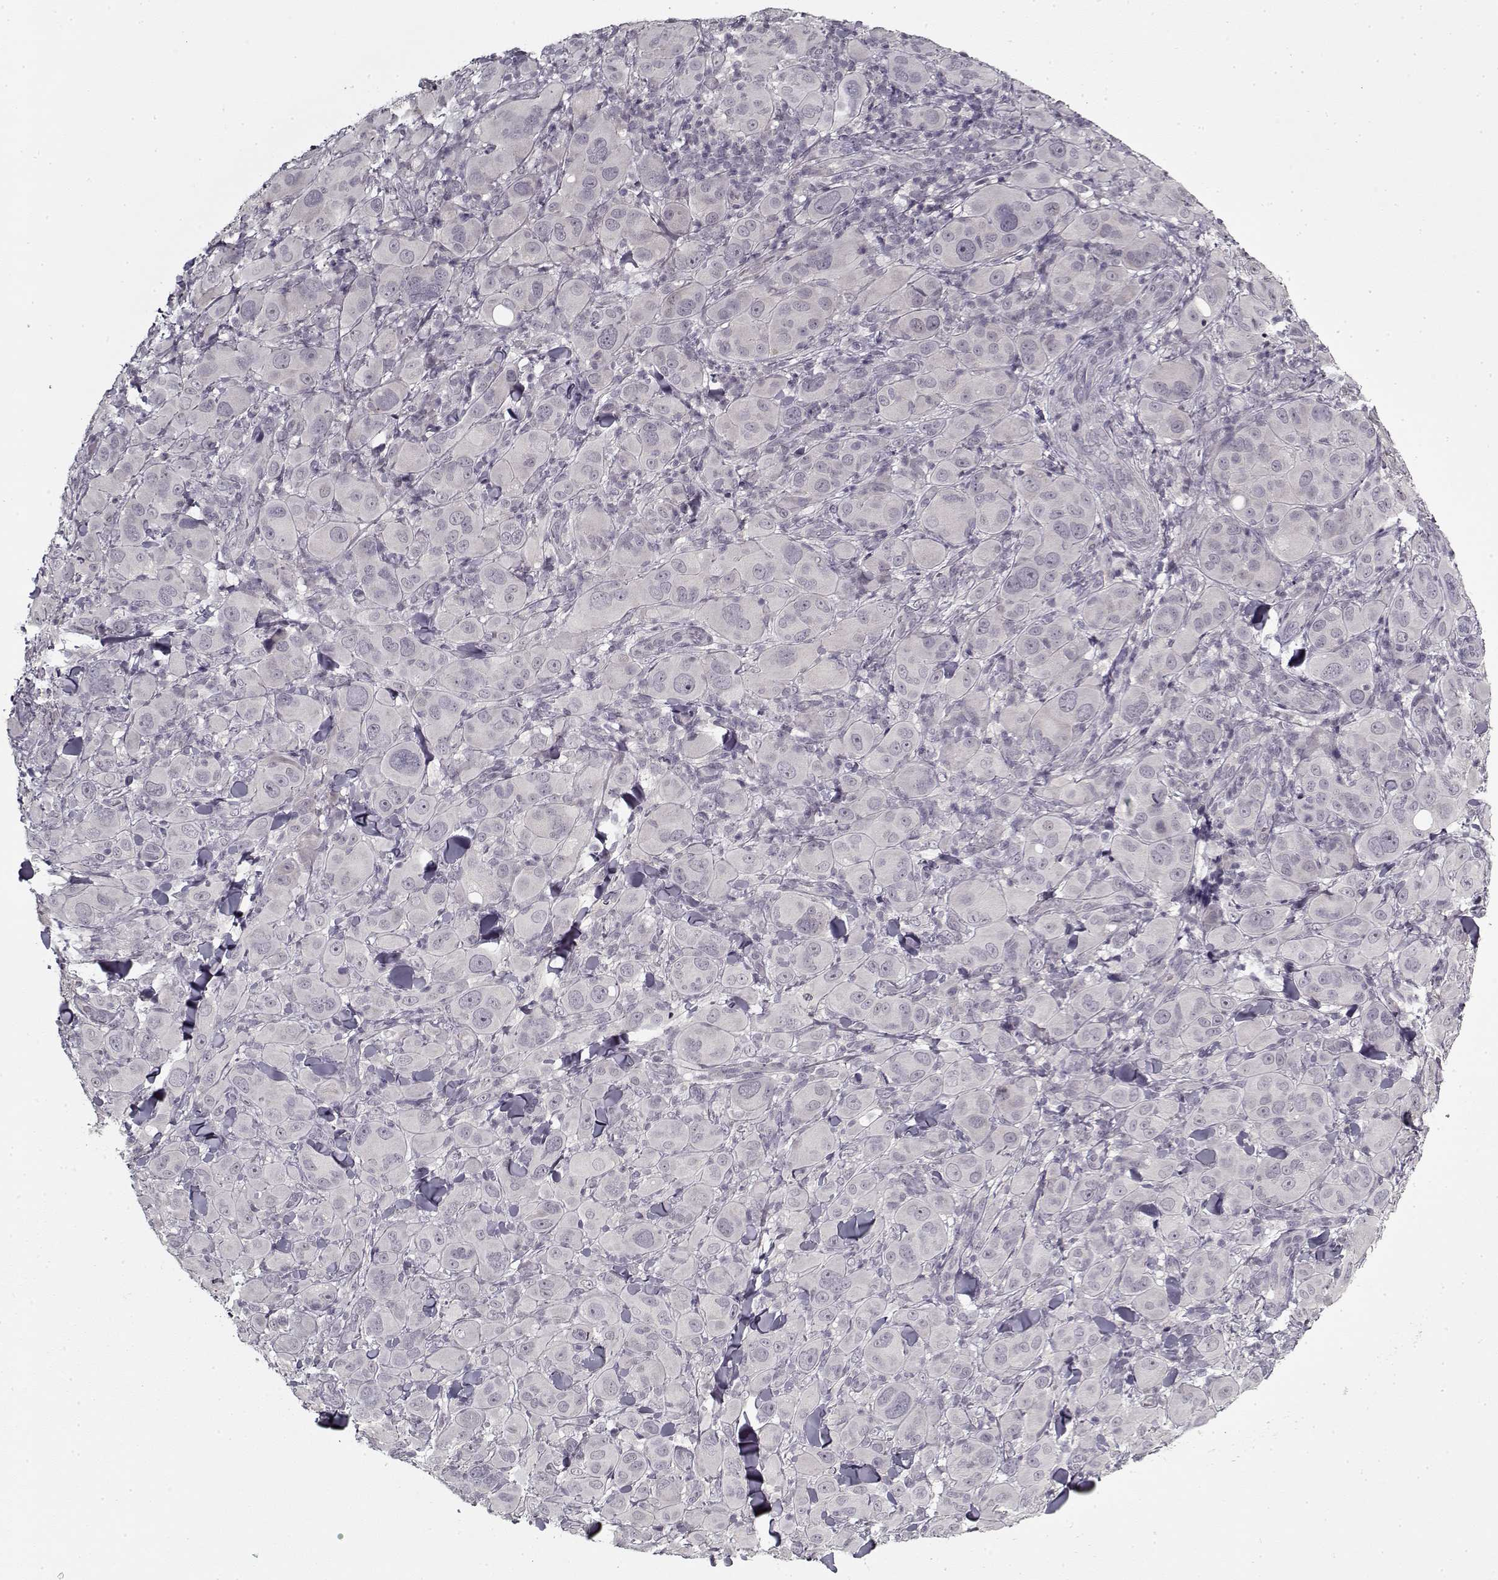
{"staining": {"intensity": "negative", "quantity": "none", "location": "none"}, "tissue": "melanoma", "cell_type": "Tumor cells", "image_type": "cancer", "snomed": [{"axis": "morphology", "description": "Malignant melanoma, NOS"}, {"axis": "topography", "description": "Skin"}], "caption": "IHC photomicrograph of human malignant melanoma stained for a protein (brown), which exhibits no positivity in tumor cells.", "gene": "LAMA2", "patient": {"sex": "female", "age": 87}}